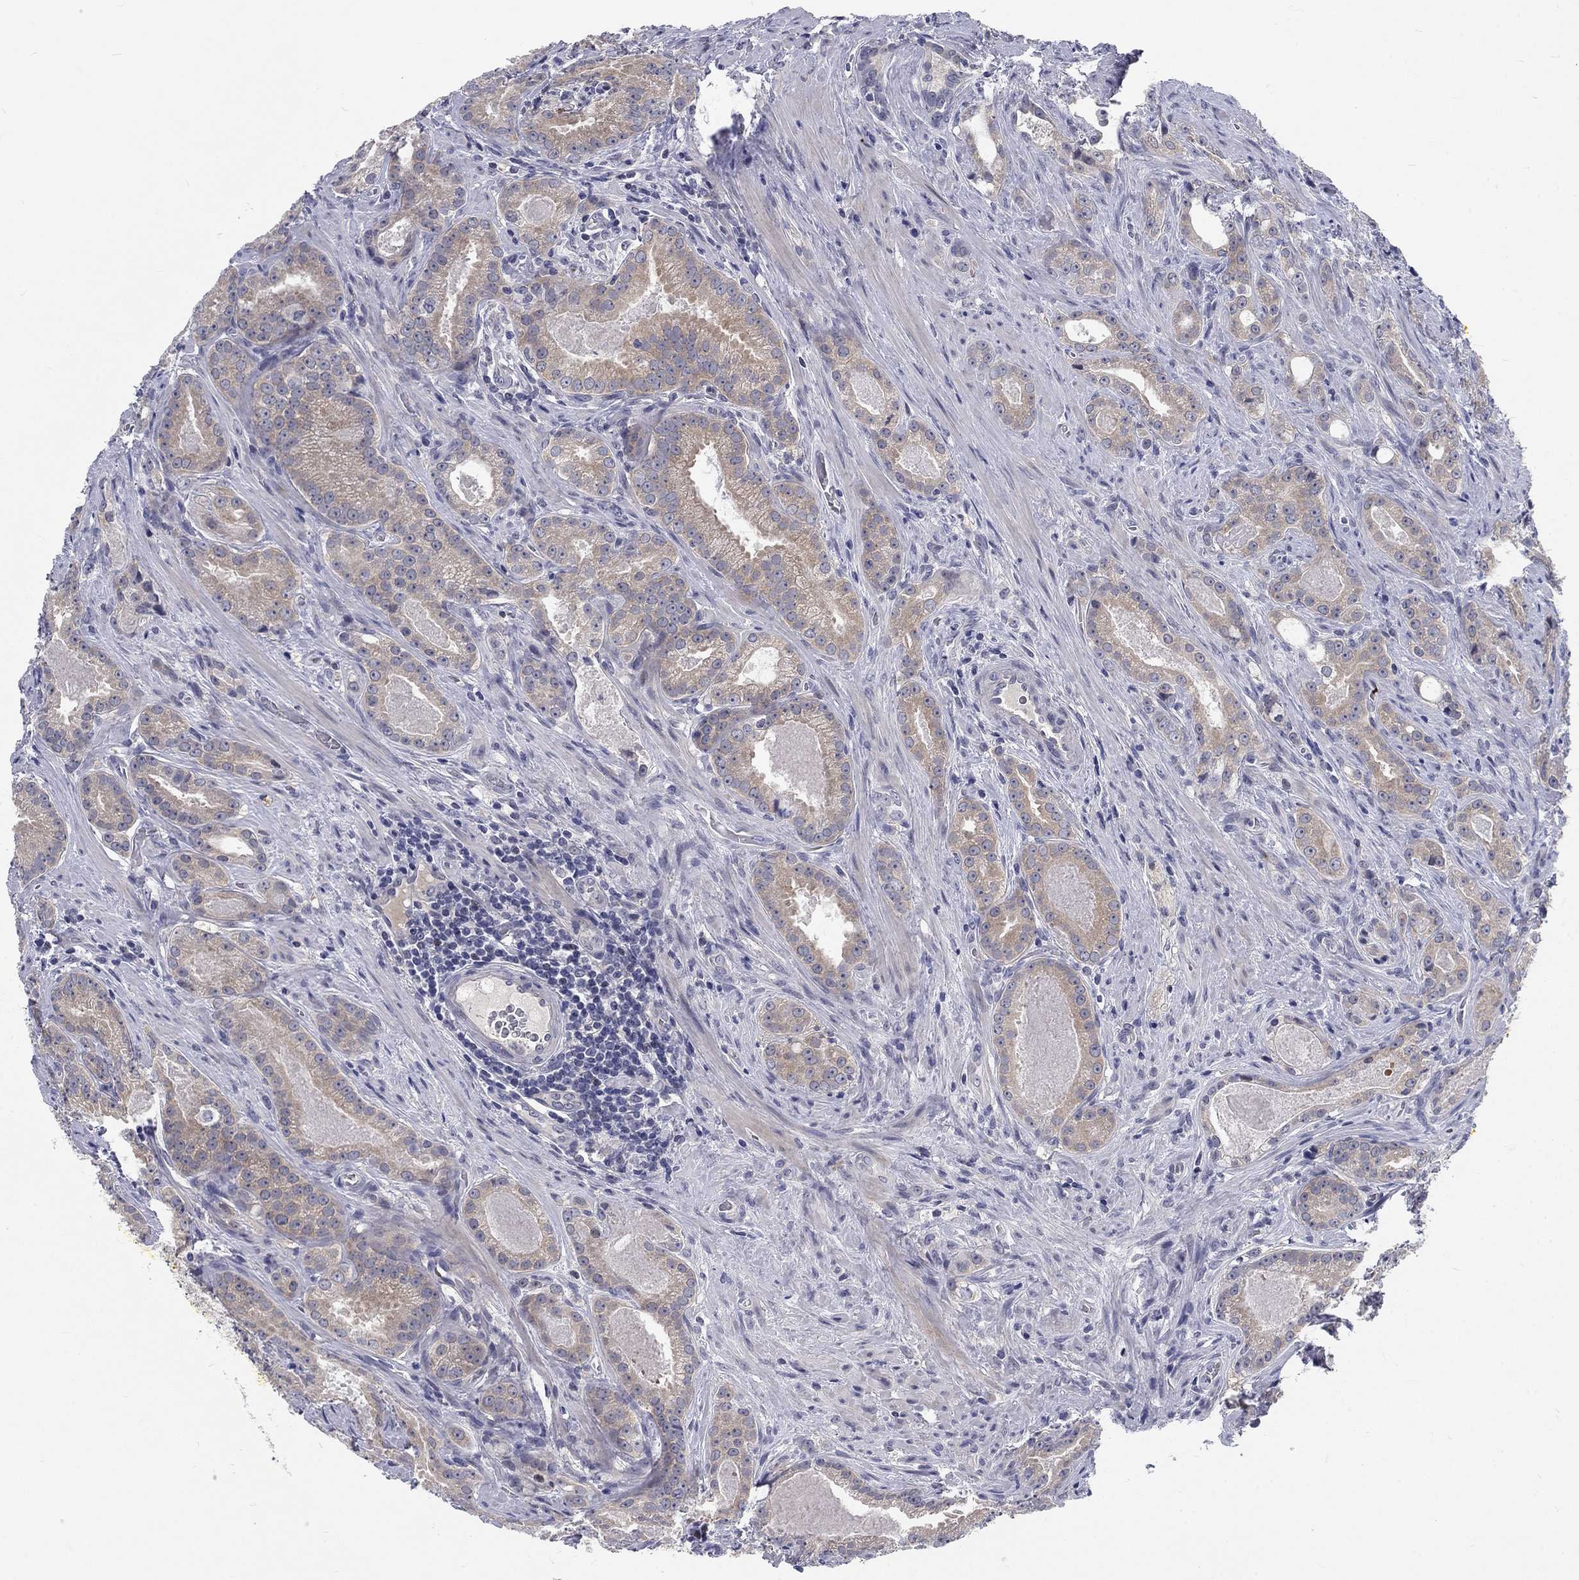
{"staining": {"intensity": "weak", "quantity": "25%-75%", "location": "cytoplasmic/membranous"}, "tissue": "prostate cancer", "cell_type": "Tumor cells", "image_type": "cancer", "snomed": [{"axis": "morphology", "description": "Adenocarcinoma, NOS"}, {"axis": "topography", "description": "Prostate"}], "caption": "Adenocarcinoma (prostate) tissue shows weak cytoplasmic/membranous expression in approximately 25%-75% of tumor cells, visualized by immunohistochemistry.", "gene": "PHKA1", "patient": {"sex": "male", "age": 61}}